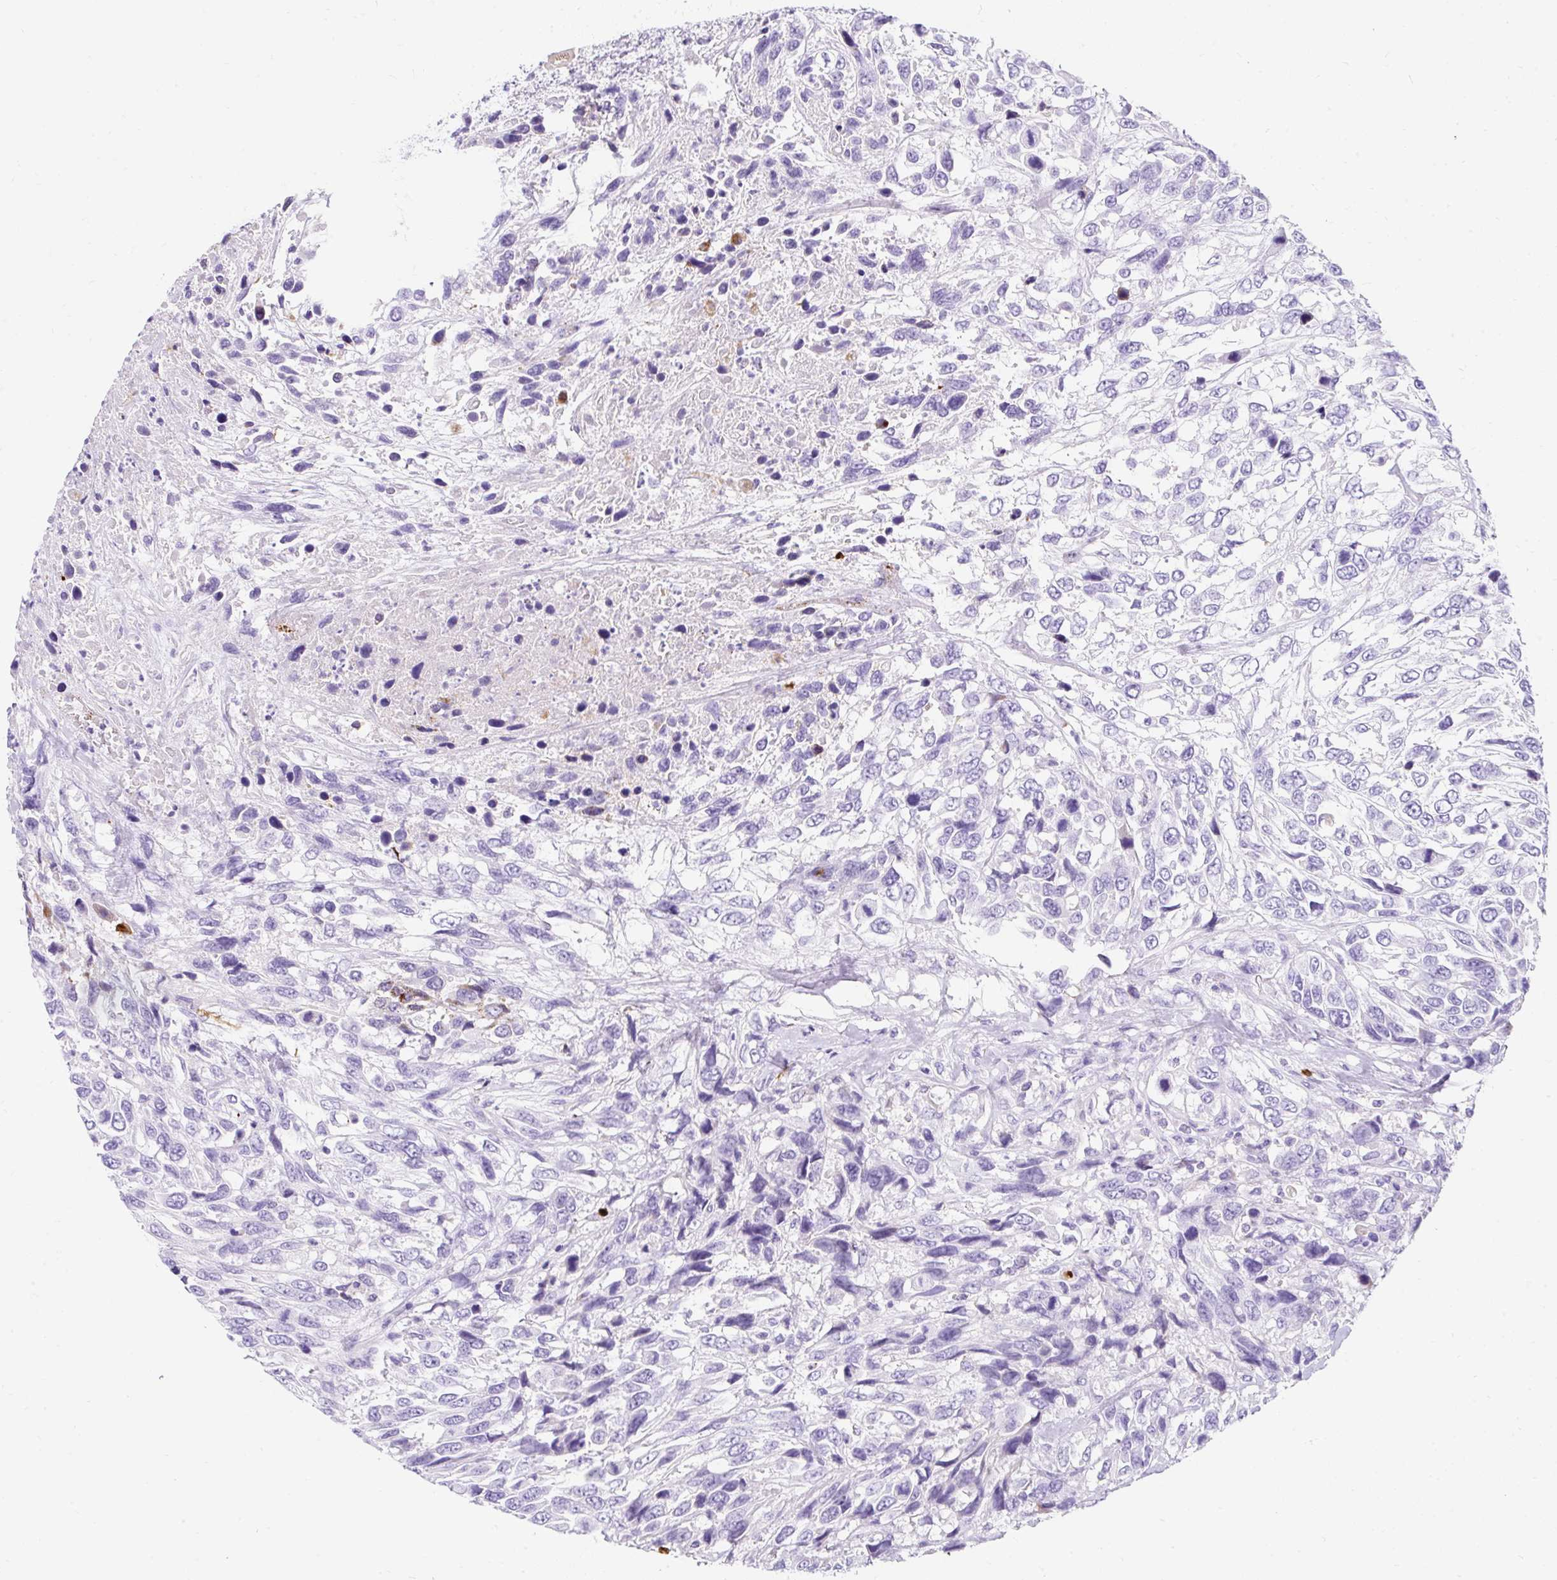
{"staining": {"intensity": "negative", "quantity": "none", "location": "none"}, "tissue": "urothelial cancer", "cell_type": "Tumor cells", "image_type": "cancer", "snomed": [{"axis": "morphology", "description": "Urothelial carcinoma, High grade"}, {"axis": "topography", "description": "Urinary bladder"}], "caption": "High power microscopy micrograph of an IHC micrograph of urothelial cancer, revealing no significant staining in tumor cells.", "gene": "APOC4-APOC2", "patient": {"sex": "female", "age": 70}}